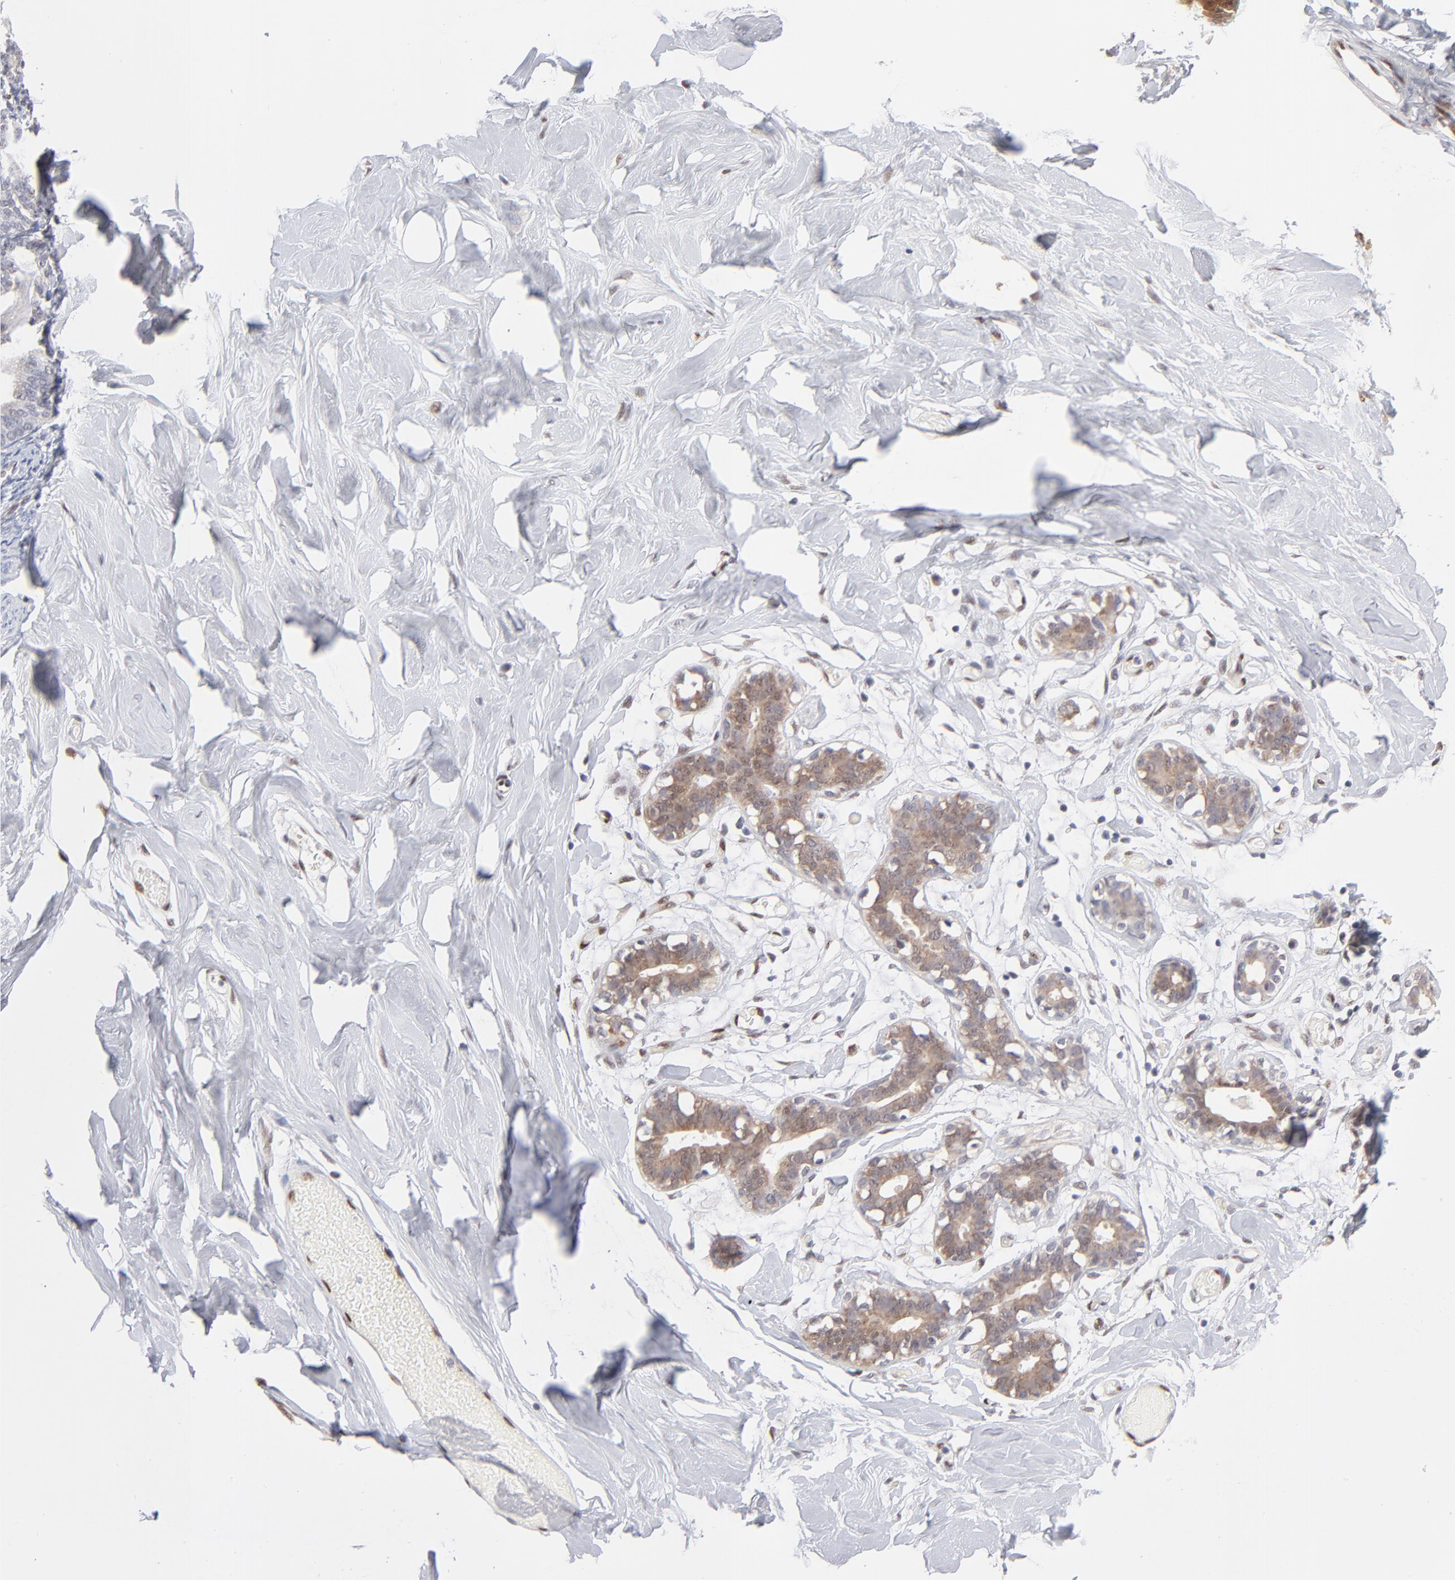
{"staining": {"intensity": "negative", "quantity": "none", "location": "none"}, "tissue": "breast", "cell_type": "Adipocytes", "image_type": "normal", "snomed": [{"axis": "morphology", "description": "Normal tissue, NOS"}, {"axis": "topography", "description": "Breast"}, {"axis": "topography", "description": "Soft tissue"}], "caption": "Immunohistochemistry photomicrograph of normal breast: human breast stained with DAB displays no significant protein positivity in adipocytes. (DAB (3,3'-diaminobenzidine) IHC visualized using brightfield microscopy, high magnification).", "gene": "STAT3", "patient": {"sex": "female", "age": 25}}